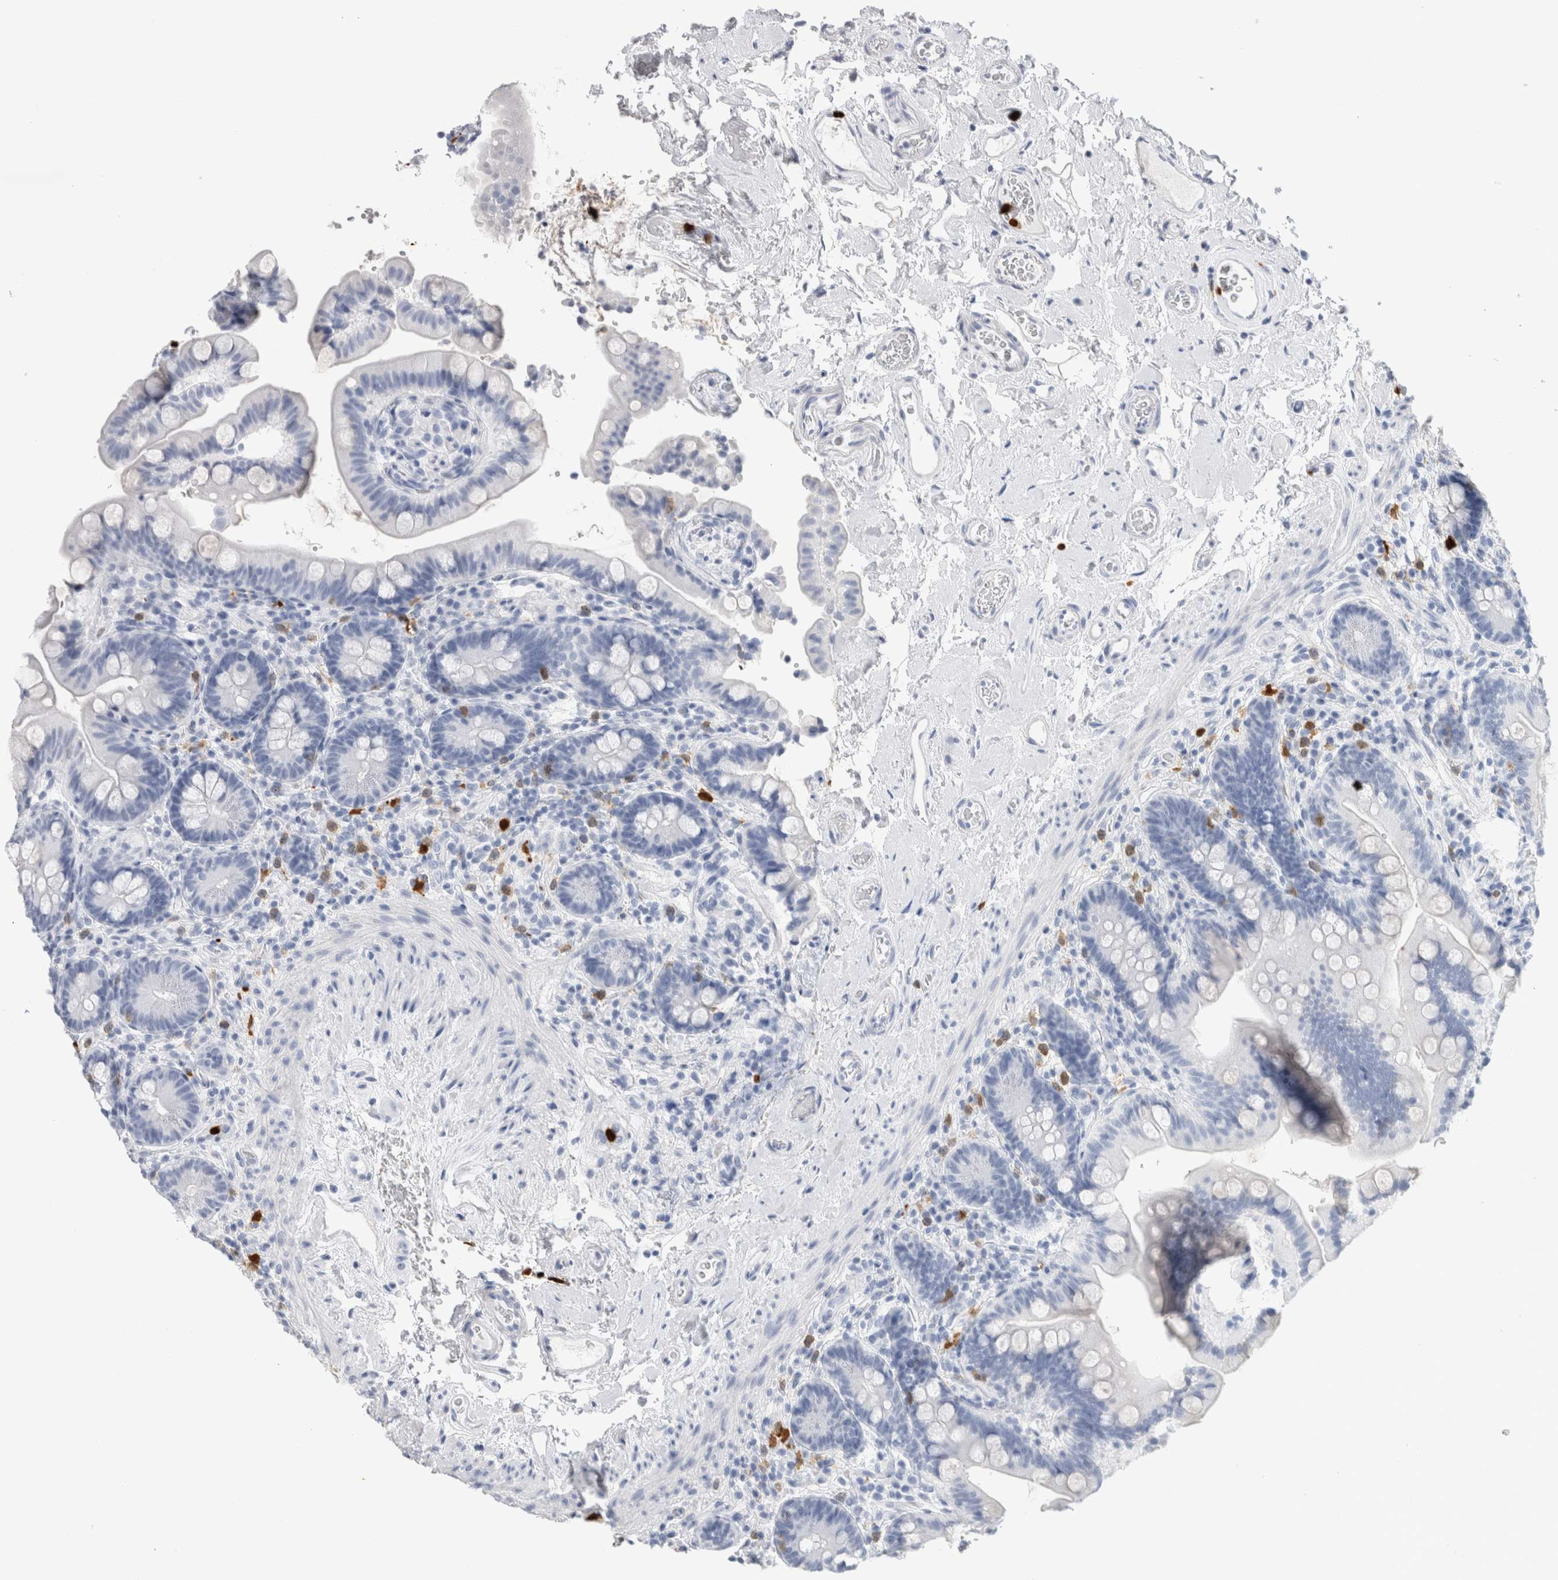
{"staining": {"intensity": "negative", "quantity": "none", "location": "none"}, "tissue": "colon", "cell_type": "Endothelial cells", "image_type": "normal", "snomed": [{"axis": "morphology", "description": "Normal tissue, NOS"}, {"axis": "topography", "description": "Smooth muscle"}, {"axis": "topography", "description": "Colon"}], "caption": "Immunohistochemistry (IHC) of normal colon reveals no staining in endothelial cells.", "gene": "S100A8", "patient": {"sex": "male", "age": 73}}